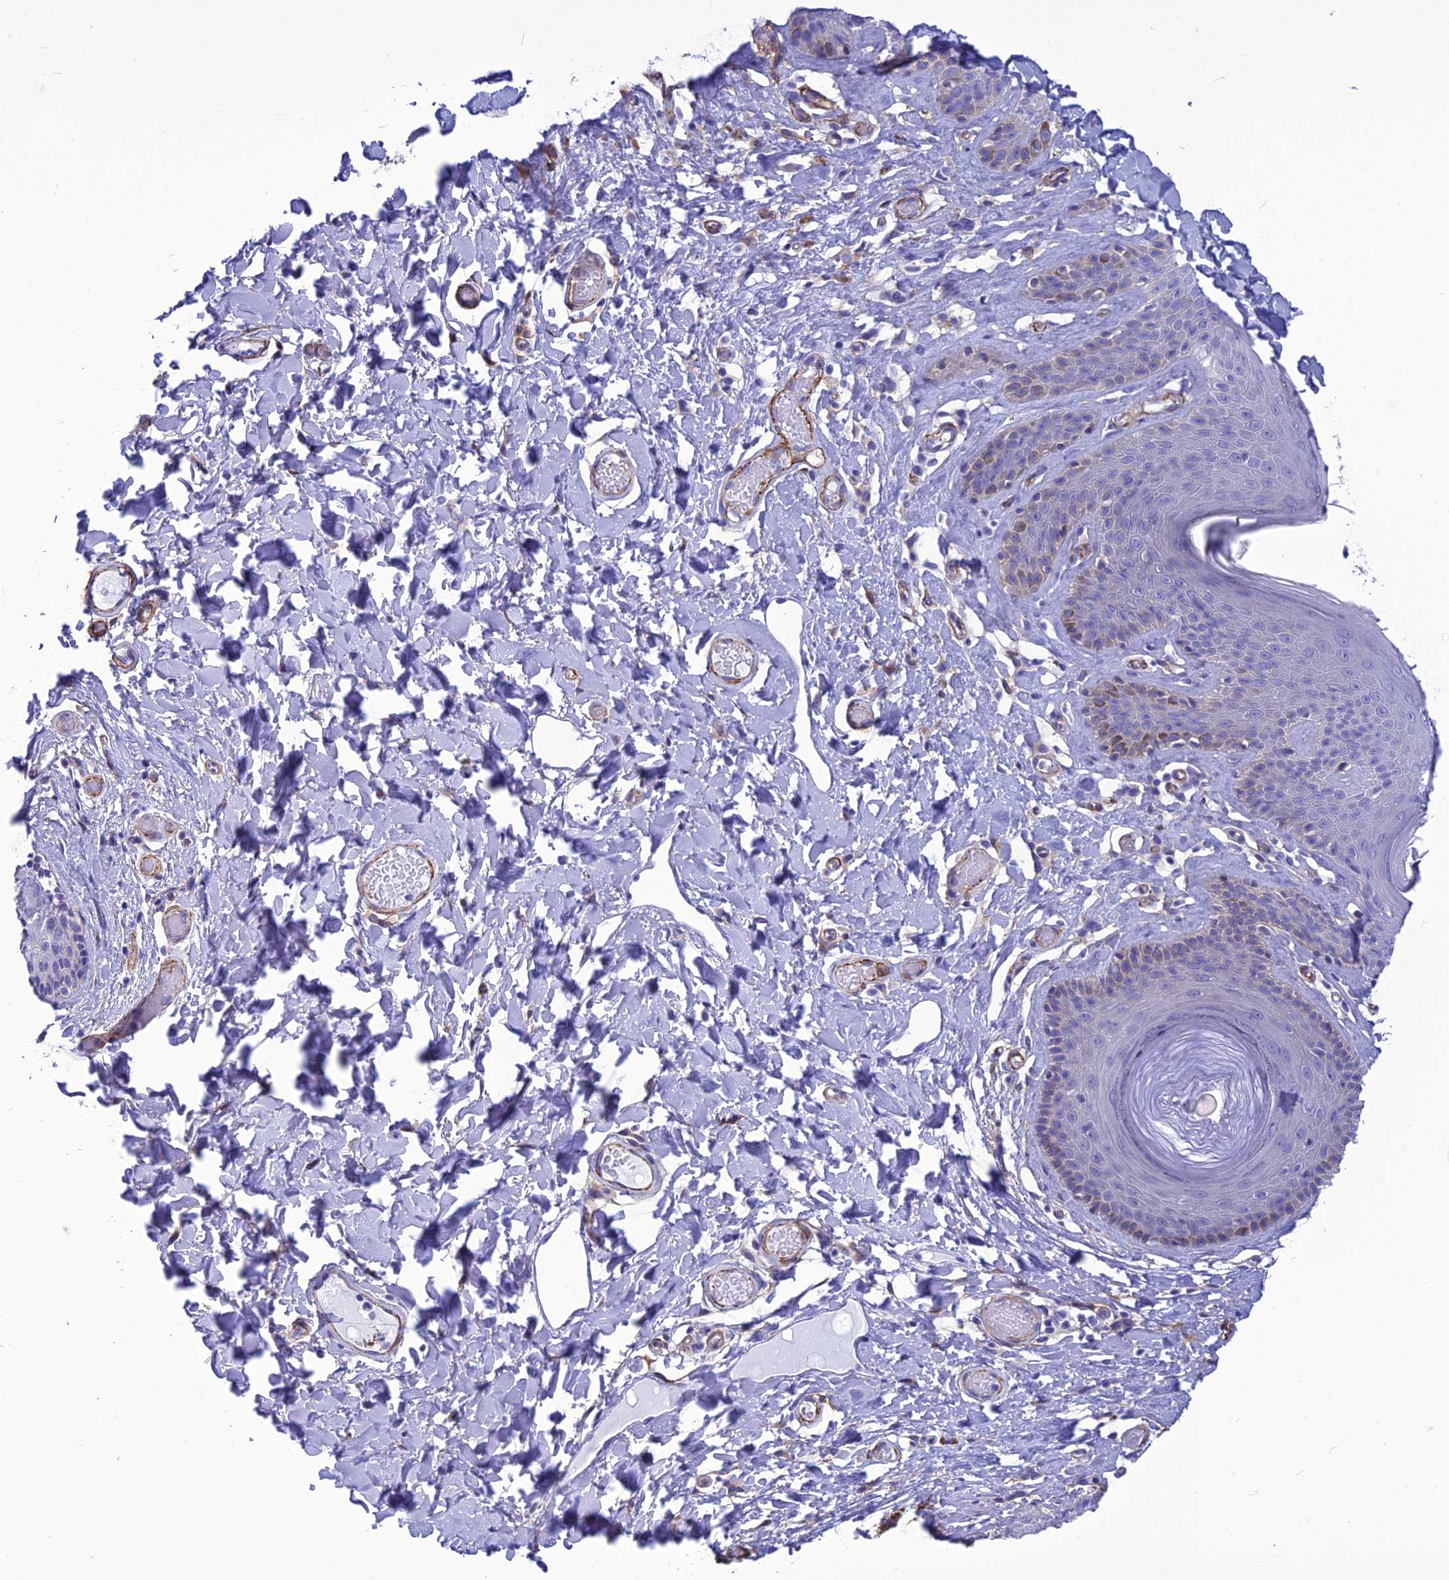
{"staining": {"intensity": "weak", "quantity": "<25%", "location": "cytoplasmic/membranous"}, "tissue": "skin", "cell_type": "Epidermal cells", "image_type": "normal", "snomed": [{"axis": "morphology", "description": "Normal tissue, NOS"}, {"axis": "topography", "description": "Vulva"}], "caption": "Immunohistochemistry (IHC) histopathology image of normal skin: human skin stained with DAB (3,3'-diaminobenzidine) reveals no significant protein positivity in epidermal cells.", "gene": "NKD1", "patient": {"sex": "female", "age": 73}}